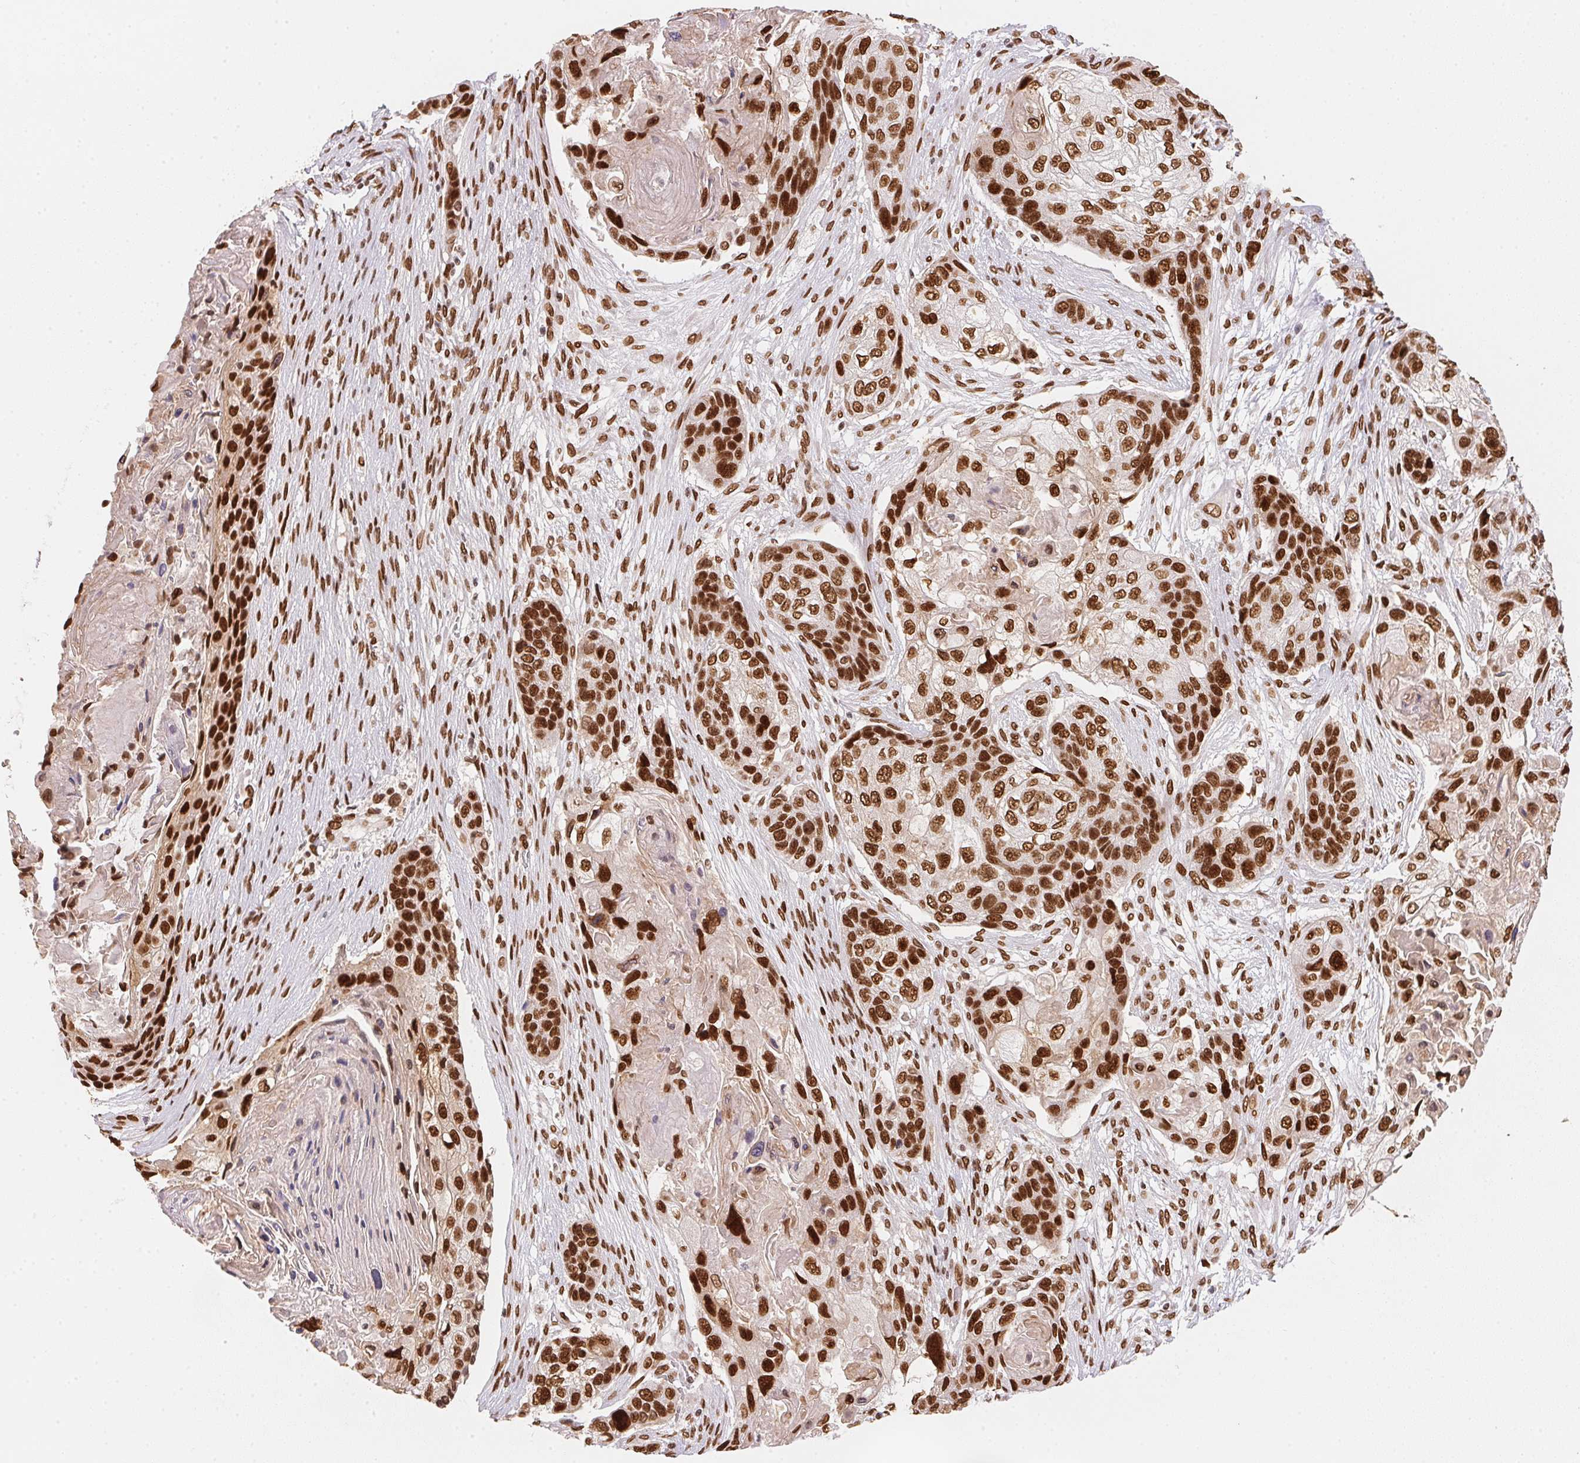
{"staining": {"intensity": "strong", "quantity": ">75%", "location": "nuclear"}, "tissue": "lung cancer", "cell_type": "Tumor cells", "image_type": "cancer", "snomed": [{"axis": "morphology", "description": "Squamous cell carcinoma, NOS"}, {"axis": "topography", "description": "Lung"}], "caption": "Lung cancer (squamous cell carcinoma) was stained to show a protein in brown. There is high levels of strong nuclear positivity in about >75% of tumor cells.", "gene": "SAP30BP", "patient": {"sex": "male", "age": 69}}